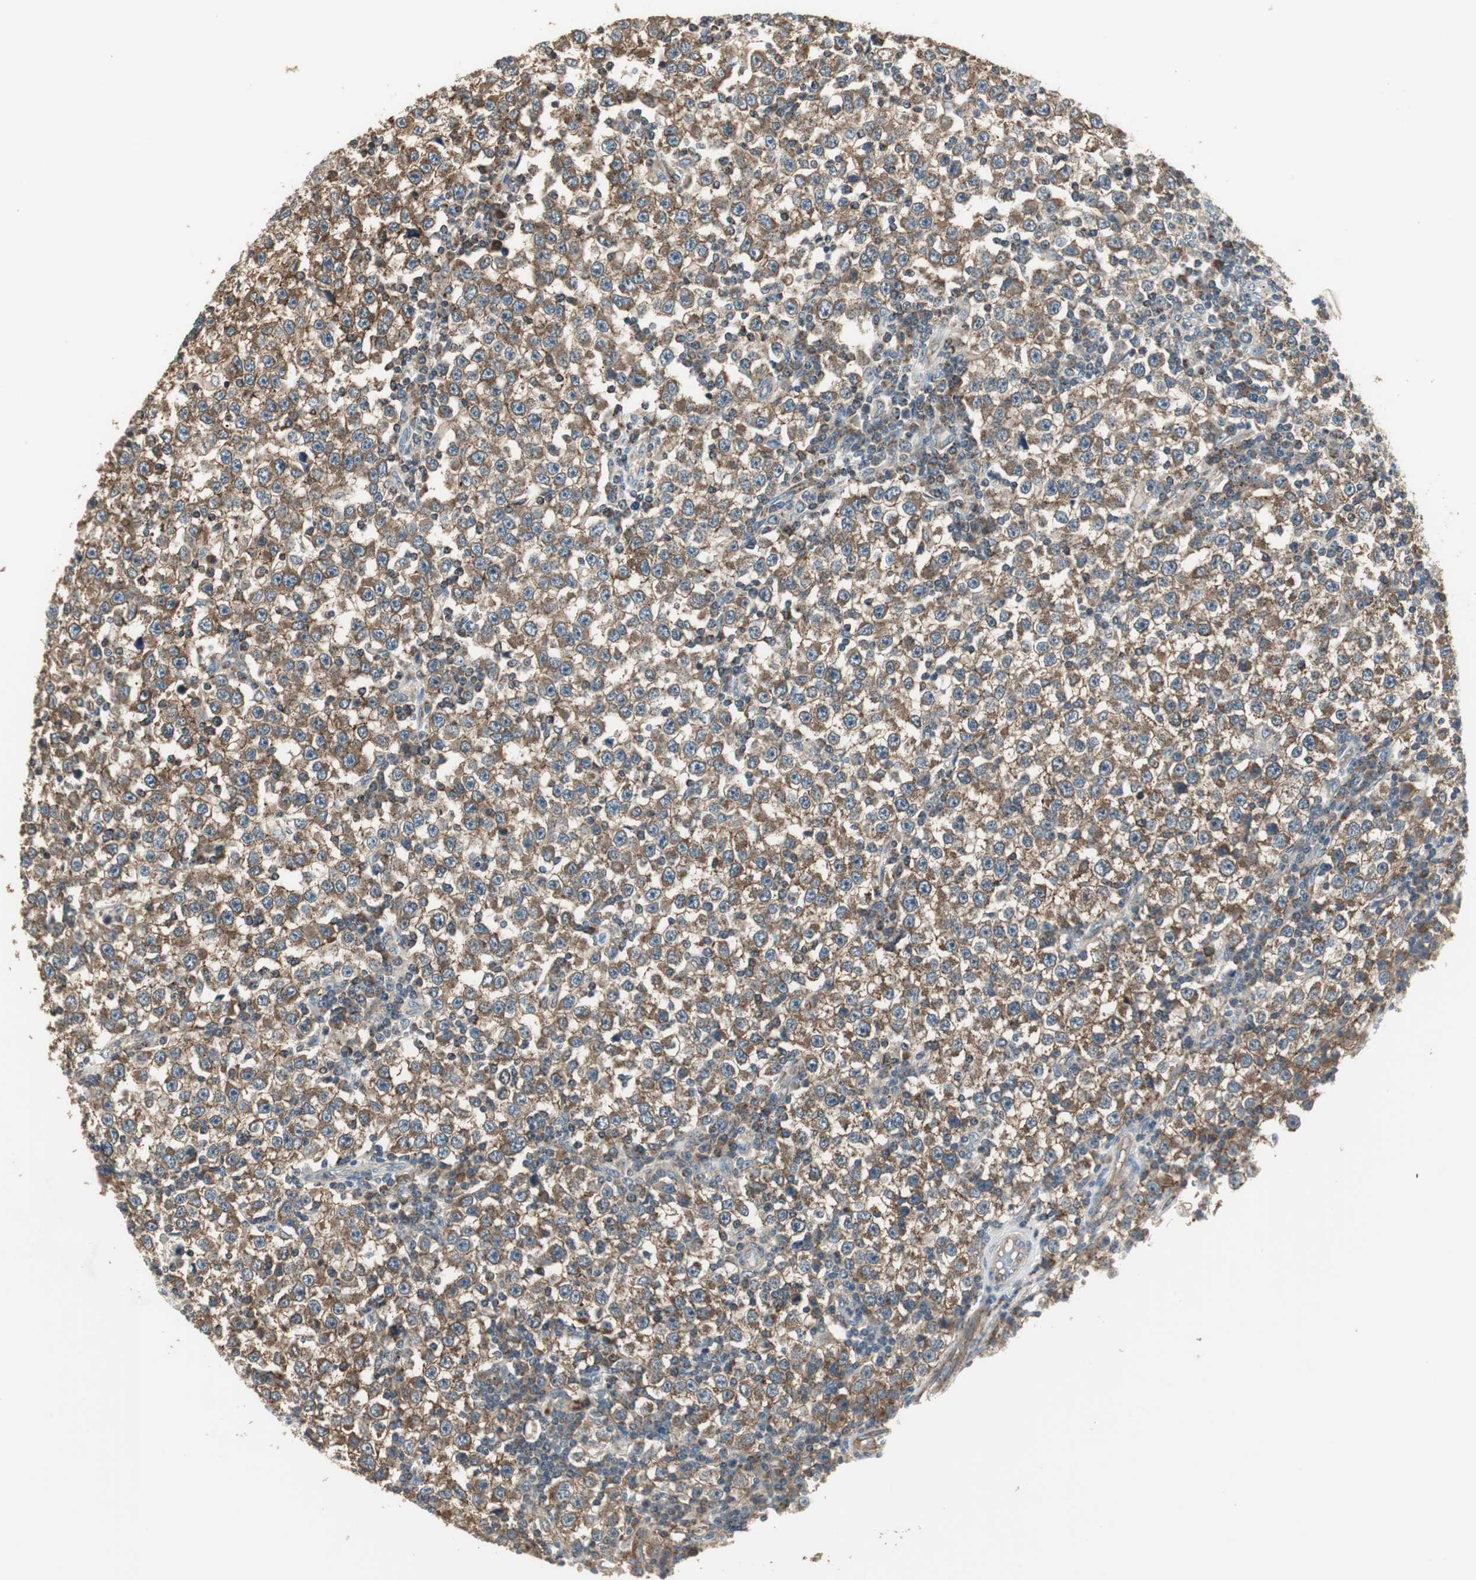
{"staining": {"intensity": "moderate", "quantity": ">75%", "location": "cytoplasmic/membranous"}, "tissue": "testis cancer", "cell_type": "Tumor cells", "image_type": "cancer", "snomed": [{"axis": "morphology", "description": "Seminoma, NOS"}, {"axis": "topography", "description": "Testis"}], "caption": "Human seminoma (testis) stained for a protein (brown) reveals moderate cytoplasmic/membranous positive staining in approximately >75% of tumor cells.", "gene": "MSTO1", "patient": {"sex": "male", "age": 65}}